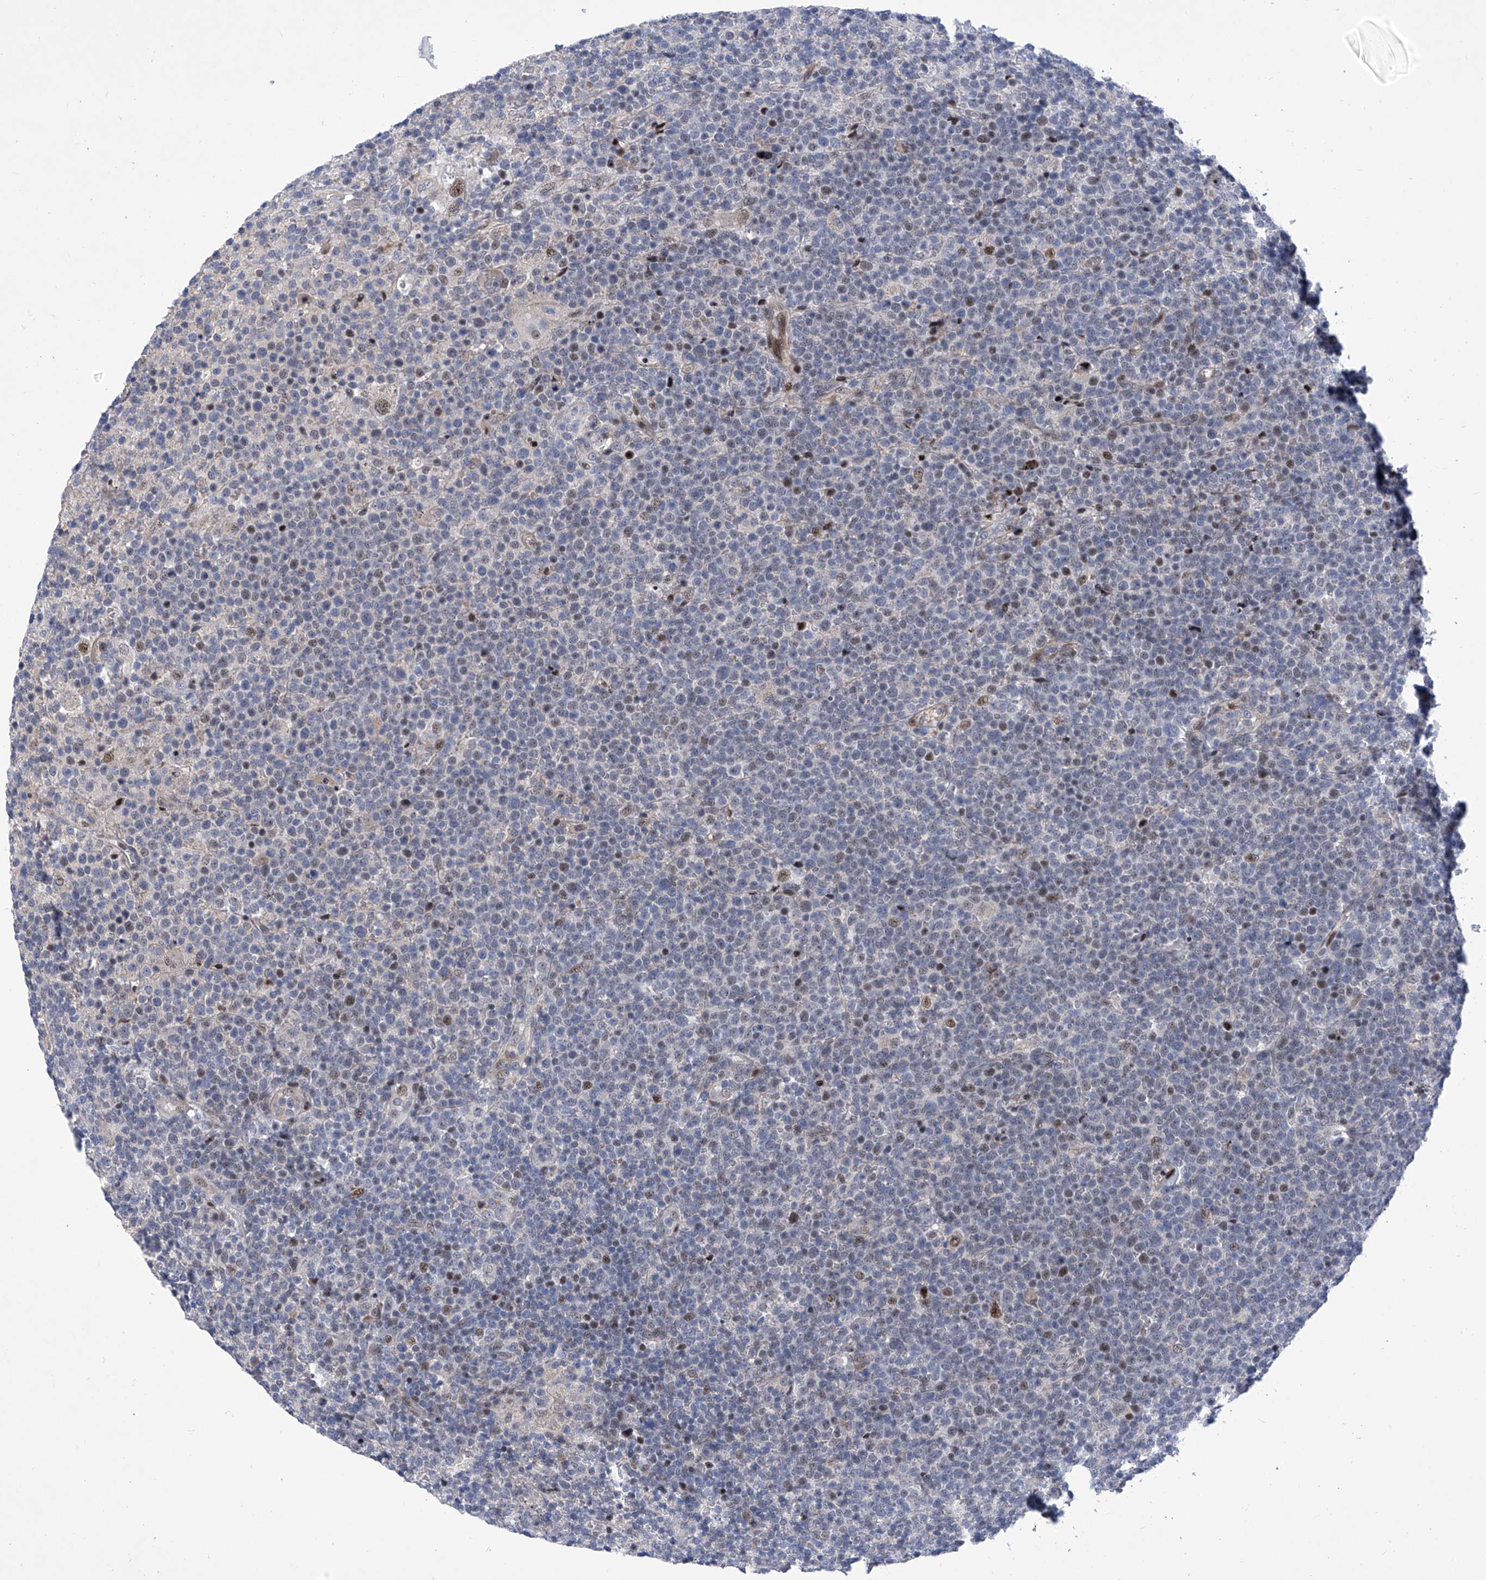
{"staining": {"intensity": "moderate", "quantity": "<25%", "location": "nuclear"}, "tissue": "lymphoma", "cell_type": "Tumor cells", "image_type": "cancer", "snomed": [{"axis": "morphology", "description": "Malignant lymphoma, non-Hodgkin's type, High grade"}, {"axis": "topography", "description": "Lymph node"}], "caption": "Moderate nuclear positivity for a protein is appreciated in approximately <25% of tumor cells of lymphoma using immunohistochemistry.", "gene": "NUFIP1", "patient": {"sex": "male", "age": 61}}